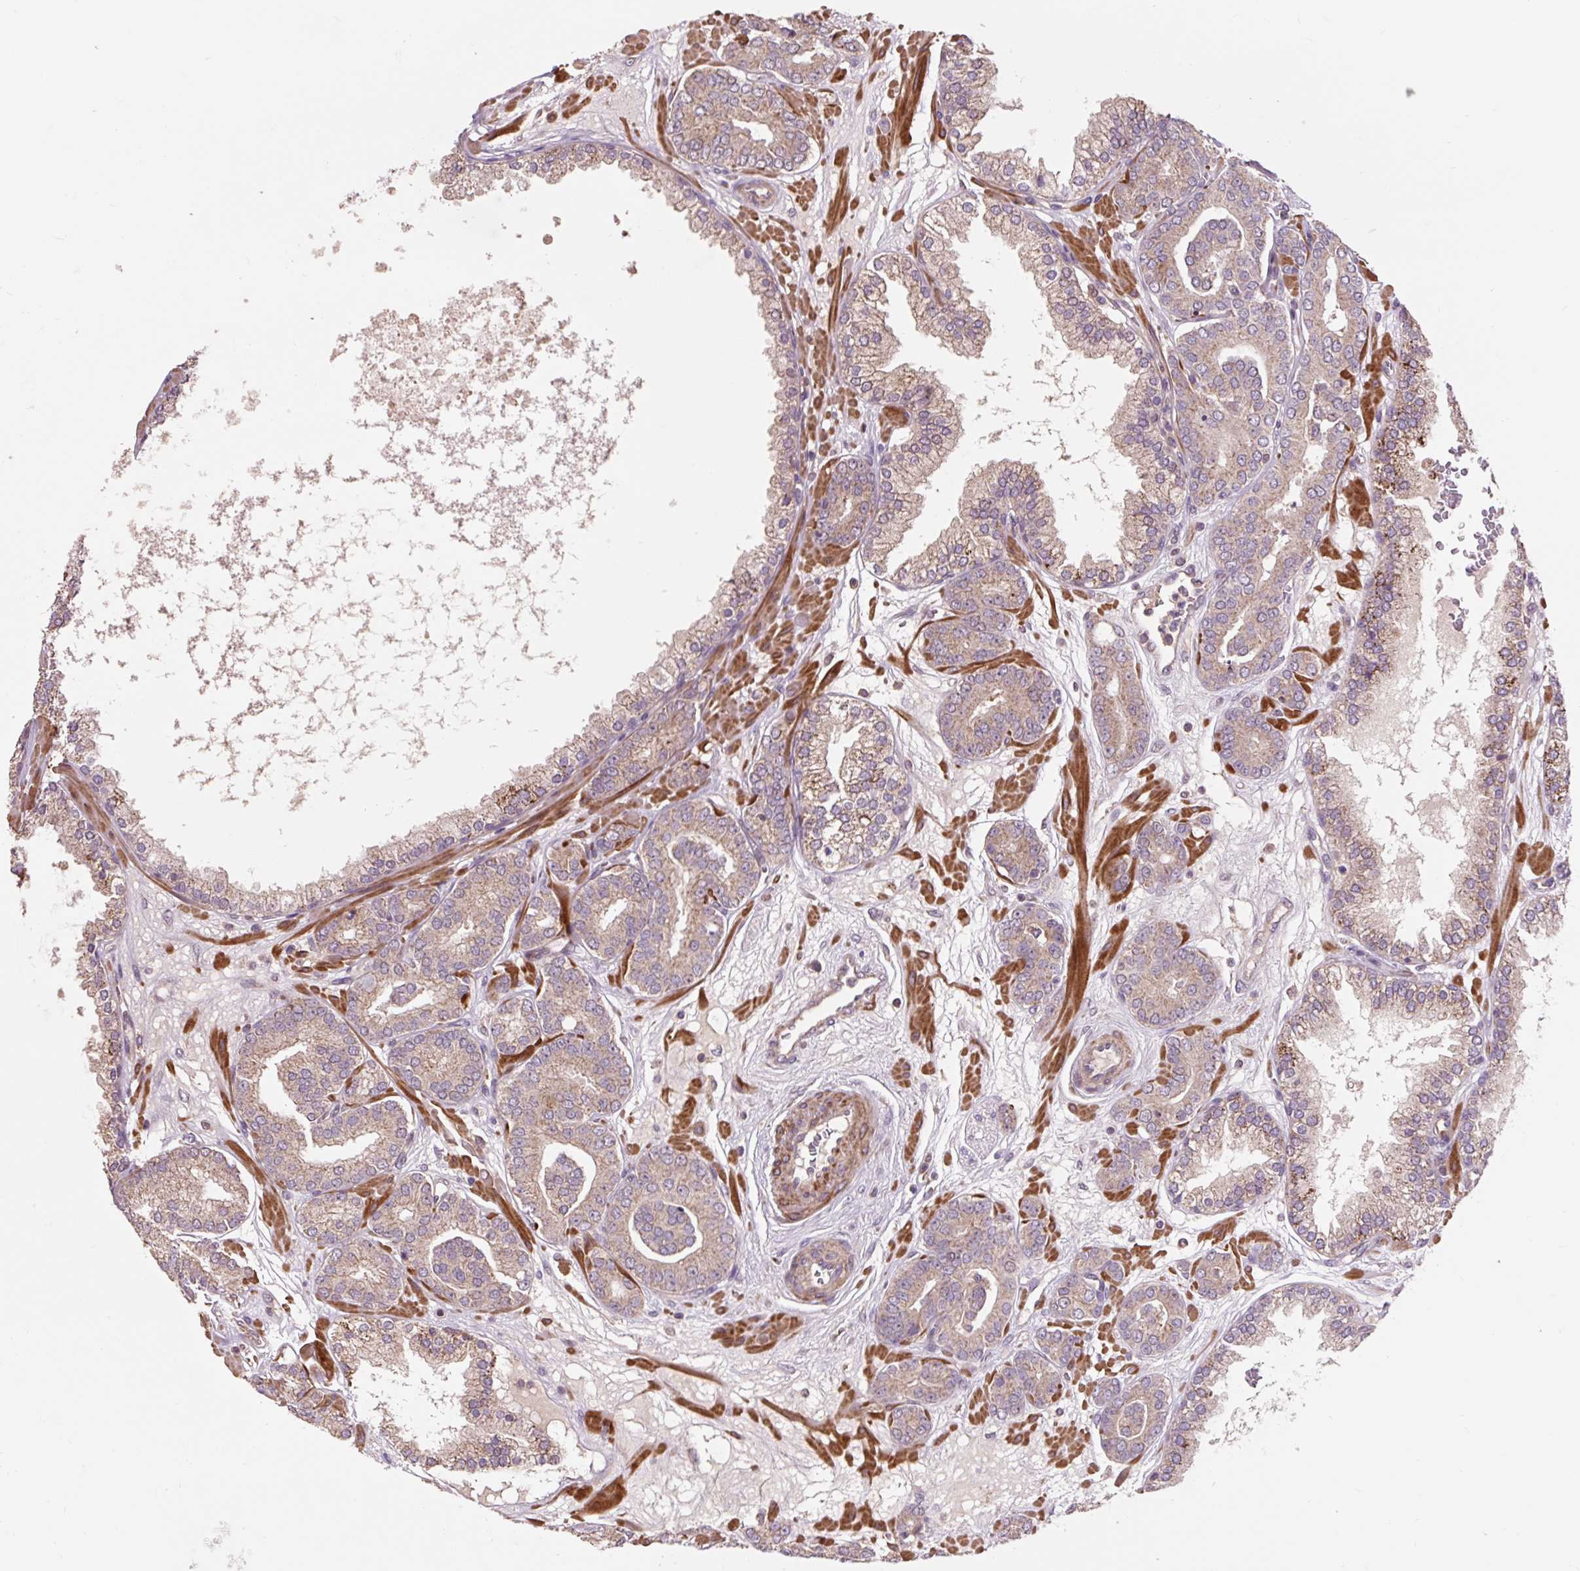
{"staining": {"intensity": "weak", "quantity": ">75%", "location": "cytoplasmic/membranous"}, "tissue": "prostate cancer", "cell_type": "Tumor cells", "image_type": "cancer", "snomed": [{"axis": "morphology", "description": "Adenocarcinoma, High grade"}, {"axis": "topography", "description": "Prostate"}], "caption": "High-grade adenocarcinoma (prostate) stained for a protein (brown) reveals weak cytoplasmic/membranous positive expression in approximately >75% of tumor cells.", "gene": "PRIMPOL", "patient": {"sex": "male", "age": 66}}